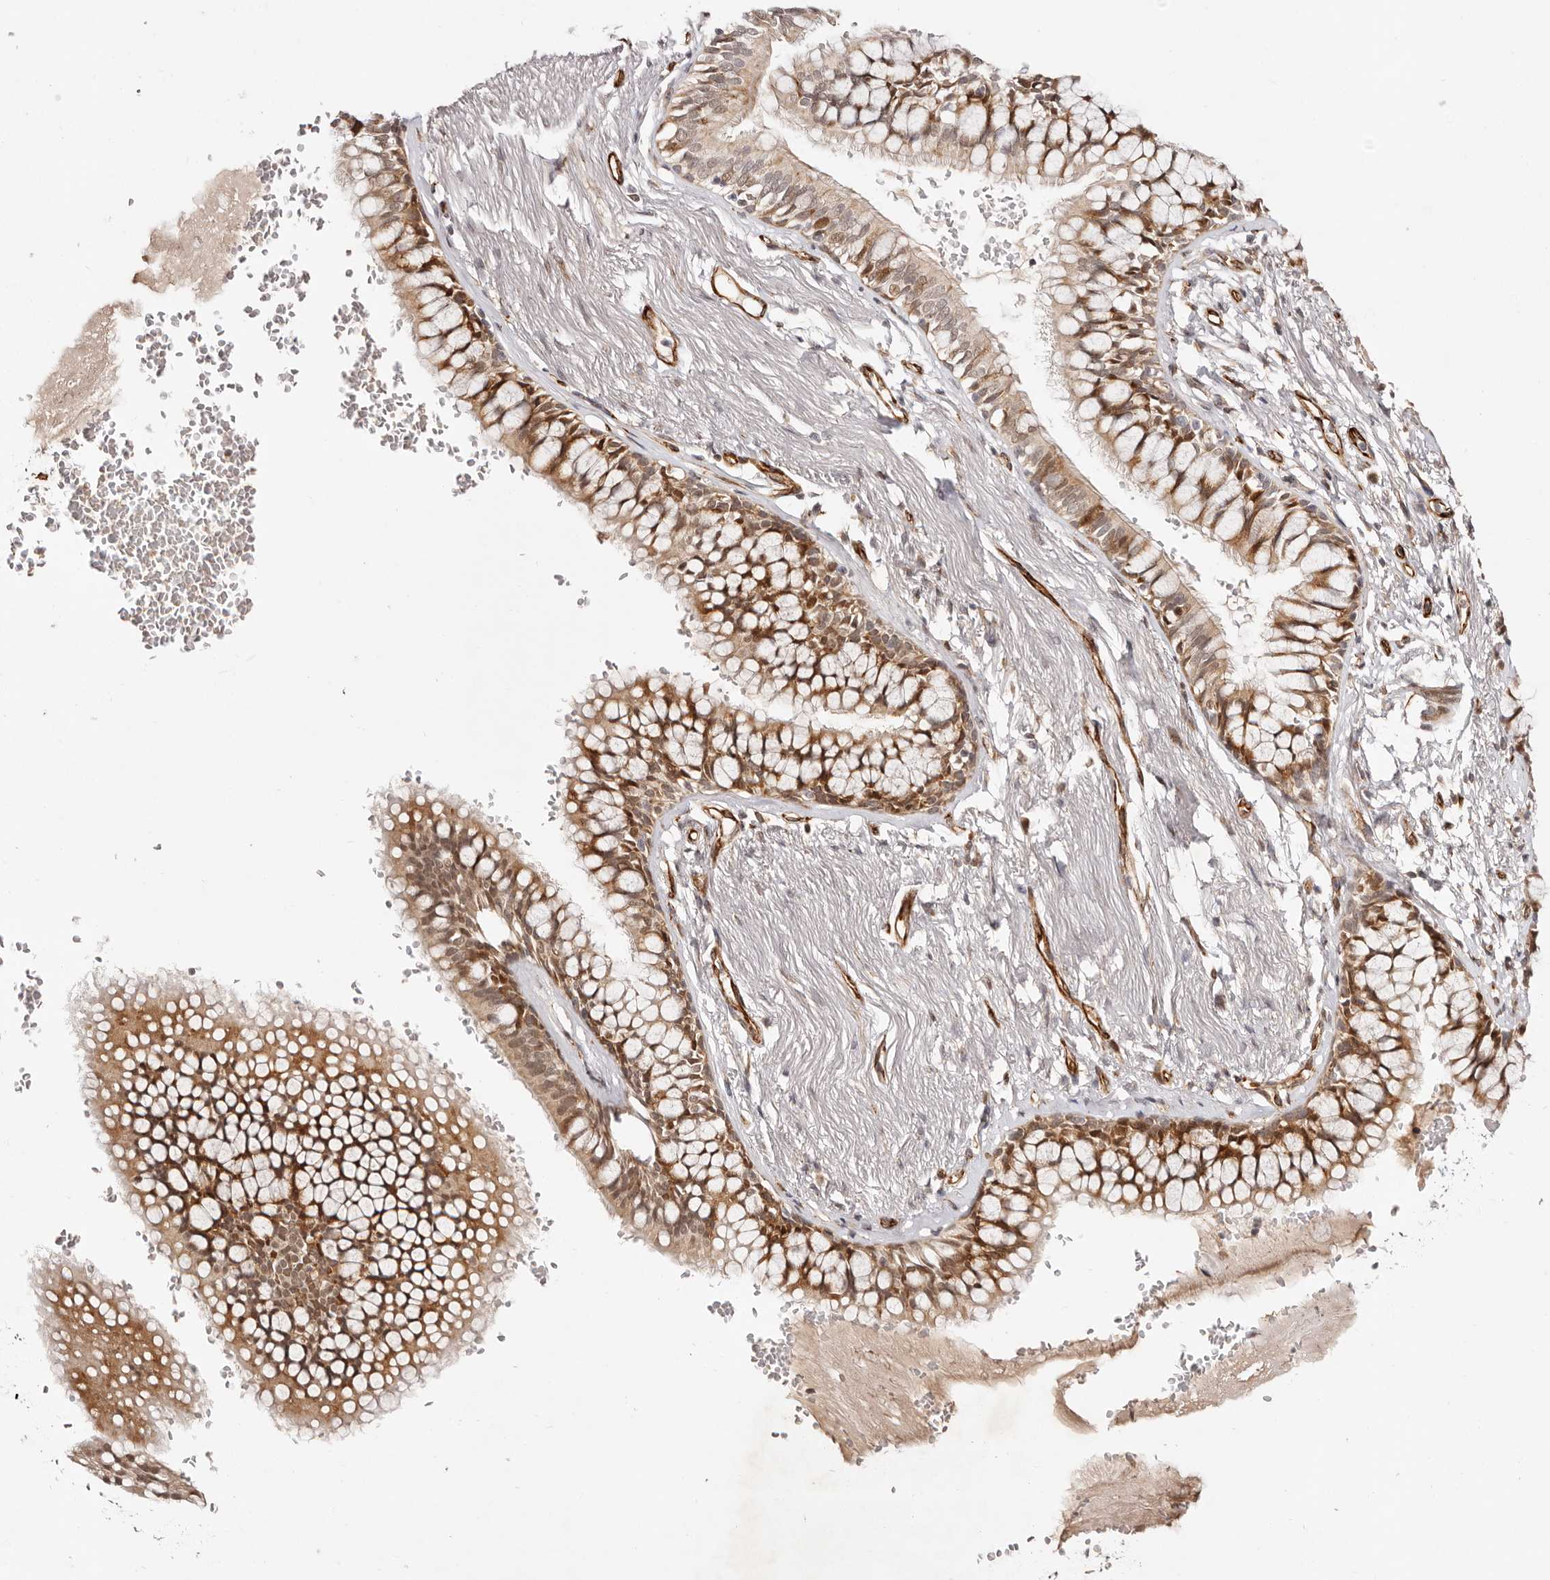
{"staining": {"intensity": "moderate", "quantity": ">75%", "location": "cytoplasmic/membranous"}, "tissue": "bronchus", "cell_type": "Respiratory epithelial cells", "image_type": "normal", "snomed": [{"axis": "morphology", "description": "Normal tissue, NOS"}, {"axis": "topography", "description": "Cartilage tissue"}, {"axis": "topography", "description": "Bronchus"}], "caption": "Bronchus stained for a protein demonstrates moderate cytoplasmic/membranous positivity in respiratory epithelial cells. (DAB IHC with brightfield microscopy, high magnification).", "gene": "BCL2L15", "patient": {"sex": "female", "age": 73}}